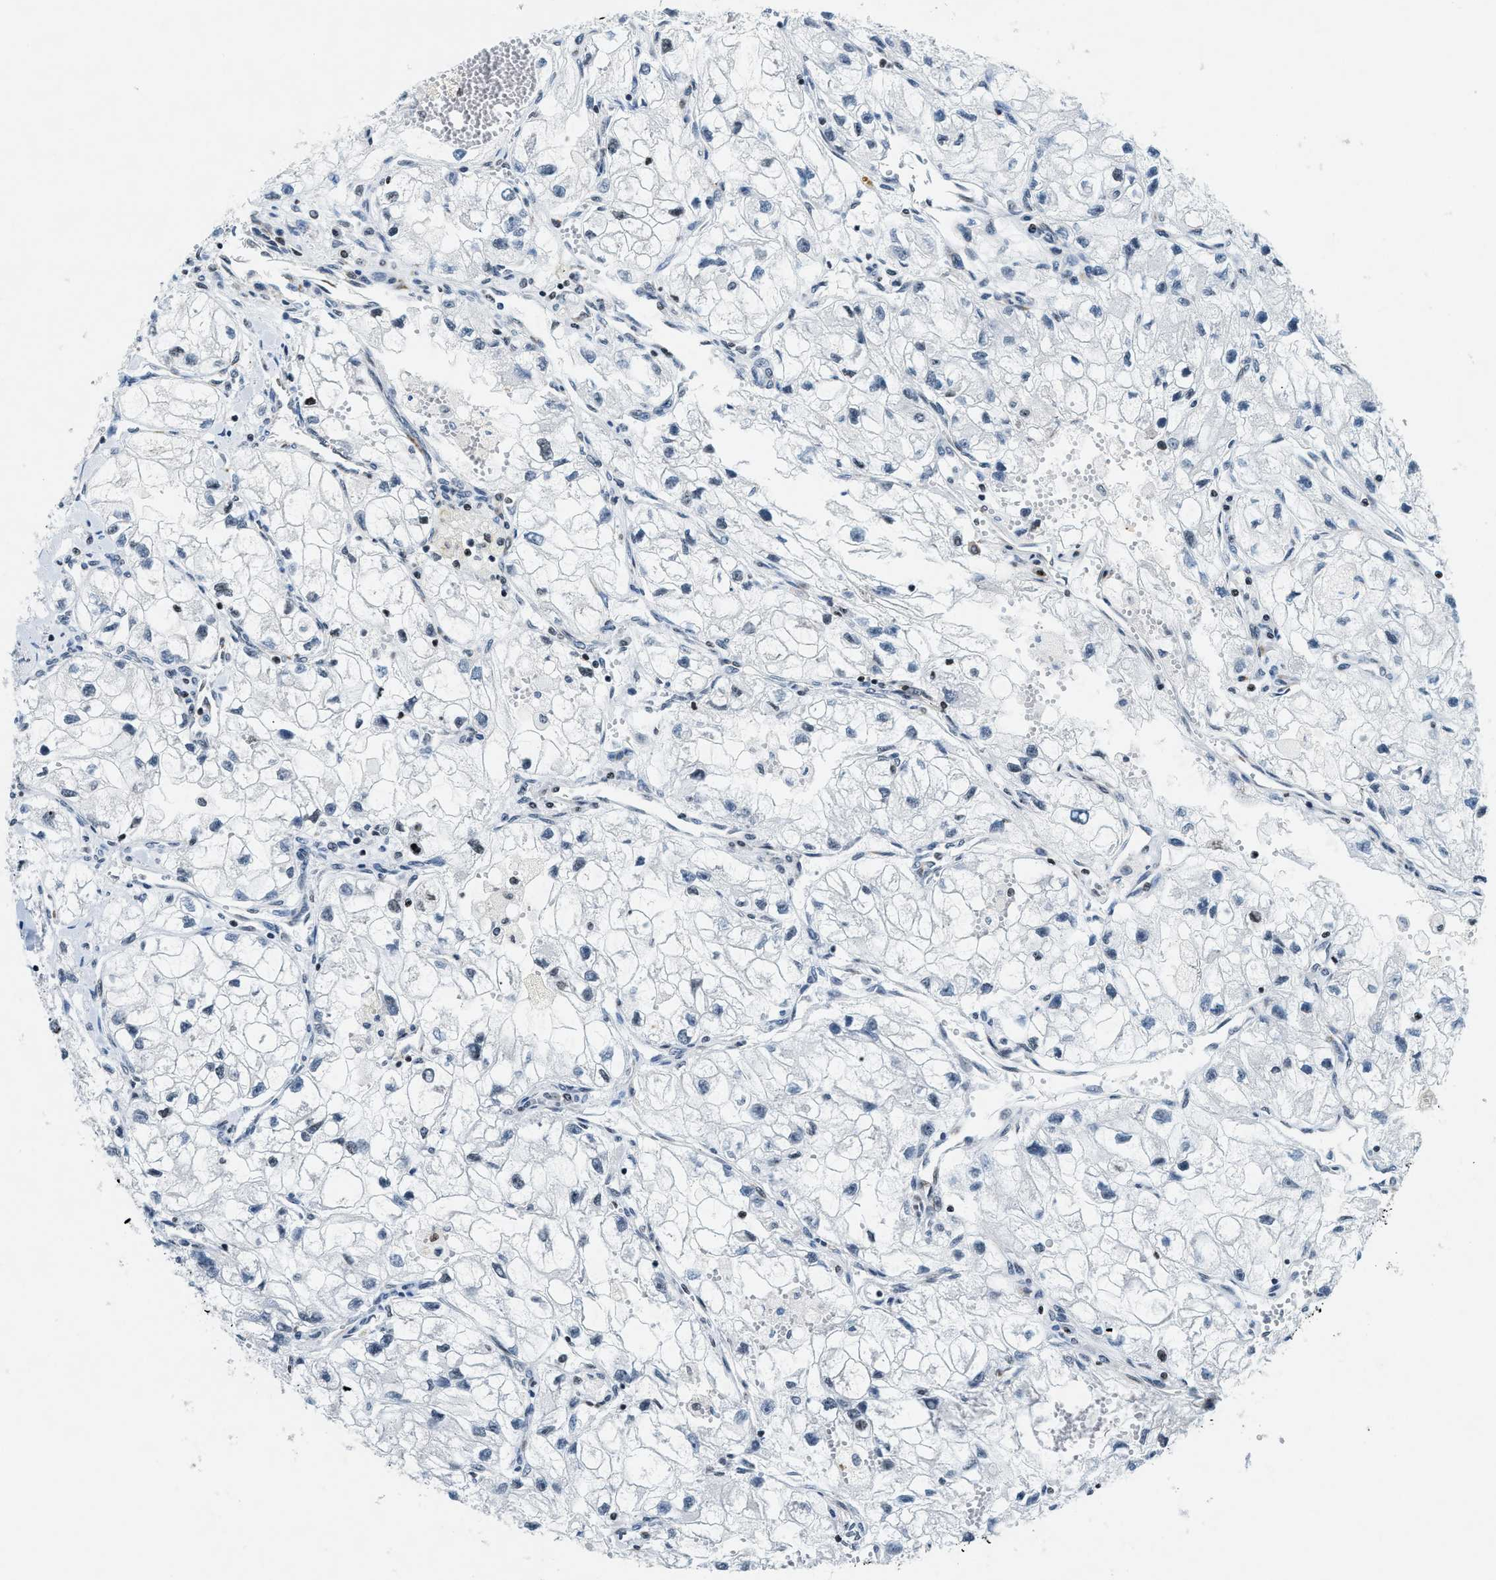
{"staining": {"intensity": "negative", "quantity": "none", "location": "none"}, "tissue": "renal cancer", "cell_type": "Tumor cells", "image_type": "cancer", "snomed": [{"axis": "morphology", "description": "Adenocarcinoma, NOS"}, {"axis": "topography", "description": "Kidney"}], "caption": "This image is of renal adenocarcinoma stained with immunohistochemistry to label a protein in brown with the nuclei are counter-stained blue. There is no expression in tumor cells. (Brightfield microscopy of DAB immunohistochemistry at high magnification).", "gene": "UVRAG", "patient": {"sex": "female", "age": 70}}